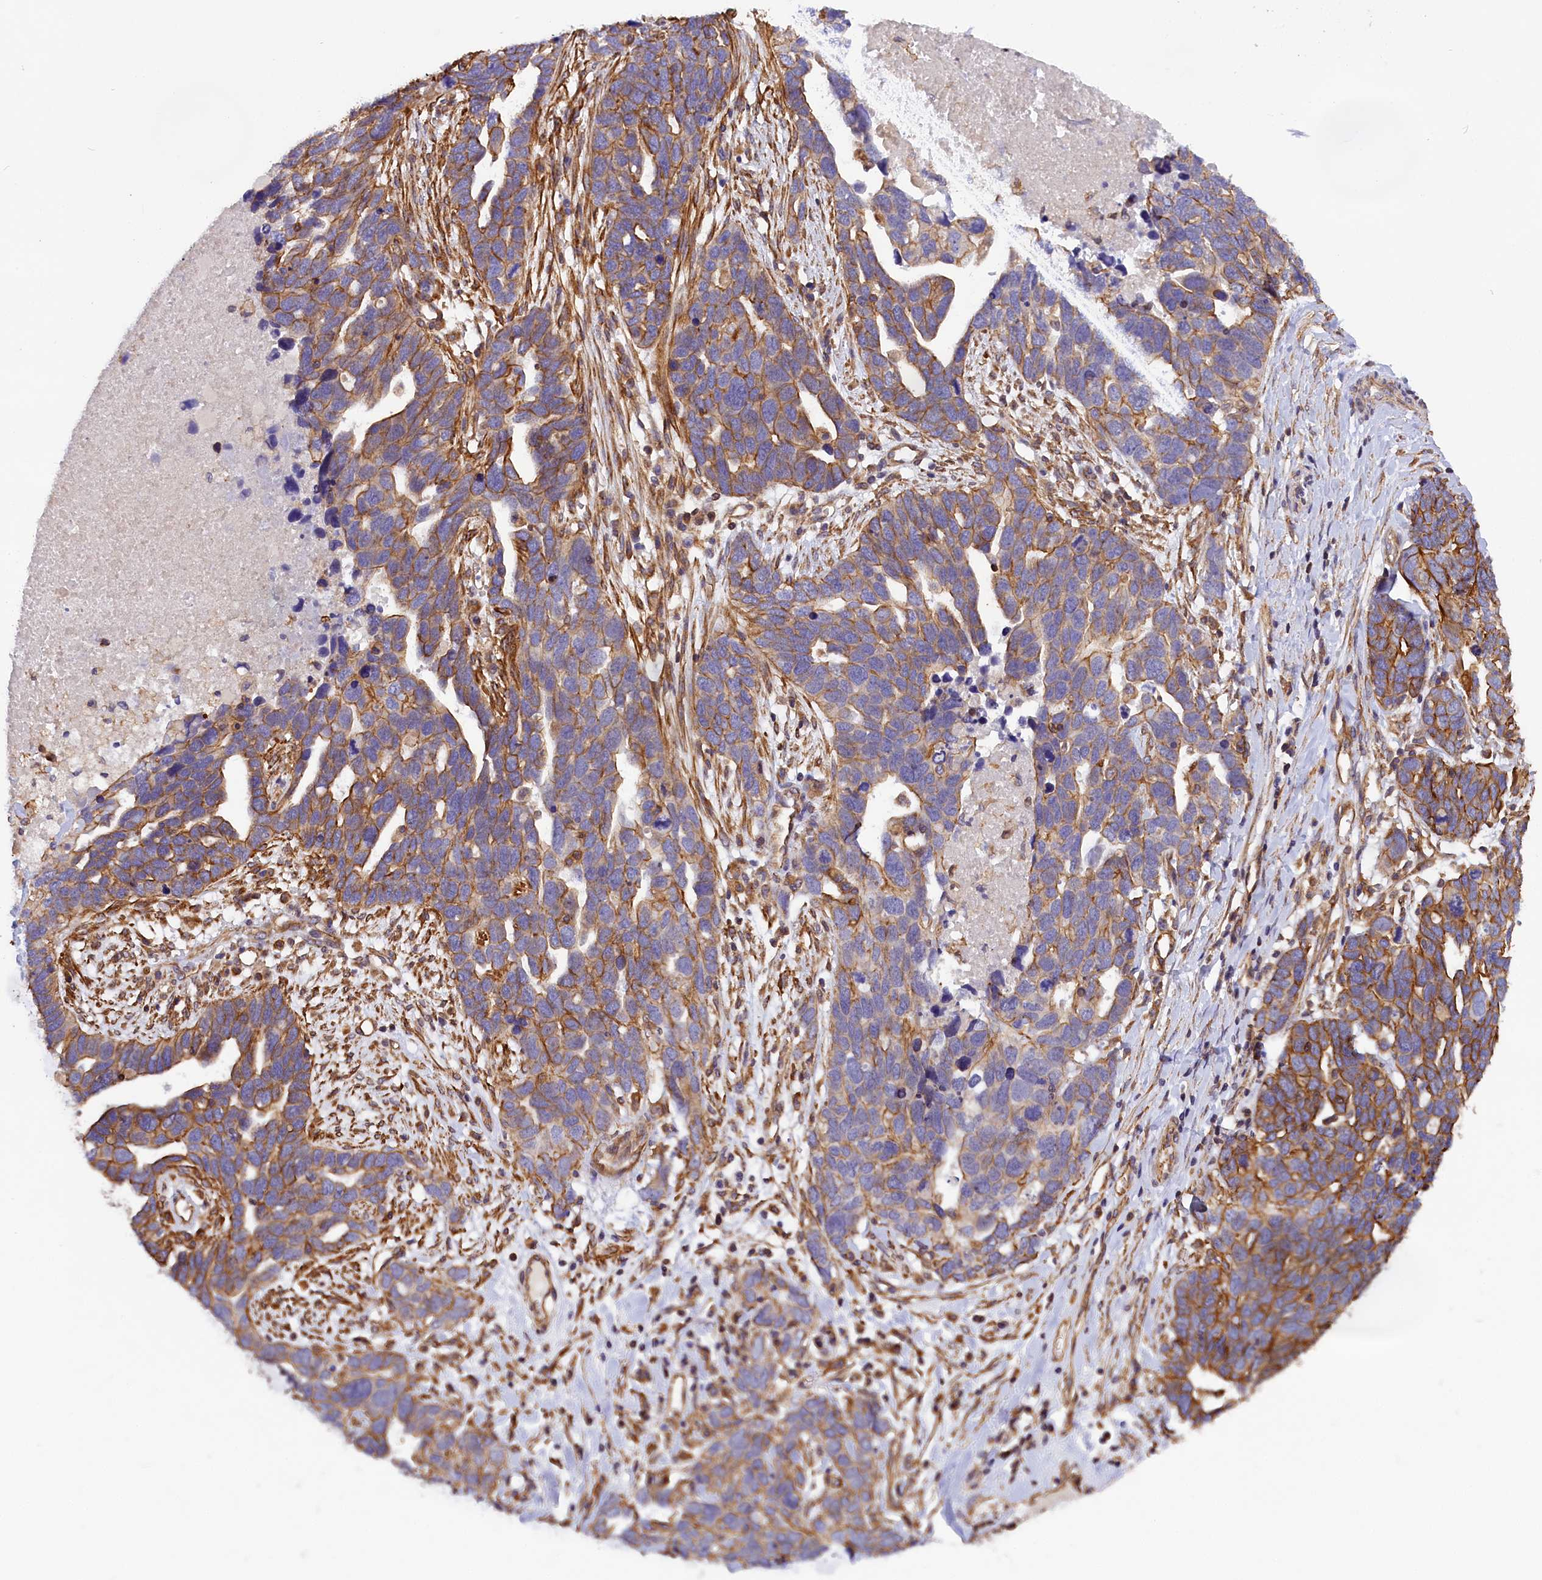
{"staining": {"intensity": "moderate", "quantity": ">75%", "location": "cytoplasmic/membranous"}, "tissue": "ovarian cancer", "cell_type": "Tumor cells", "image_type": "cancer", "snomed": [{"axis": "morphology", "description": "Cystadenocarcinoma, serous, NOS"}, {"axis": "topography", "description": "Ovary"}], "caption": "High-power microscopy captured an immunohistochemistry (IHC) micrograph of serous cystadenocarcinoma (ovarian), revealing moderate cytoplasmic/membranous expression in approximately >75% of tumor cells. The staining is performed using DAB brown chromogen to label protein expression. The nuclei are counter-stained blue using hematoxylin.", "gene": "MED20", "patient": {"sex": "female", "age": 54}}